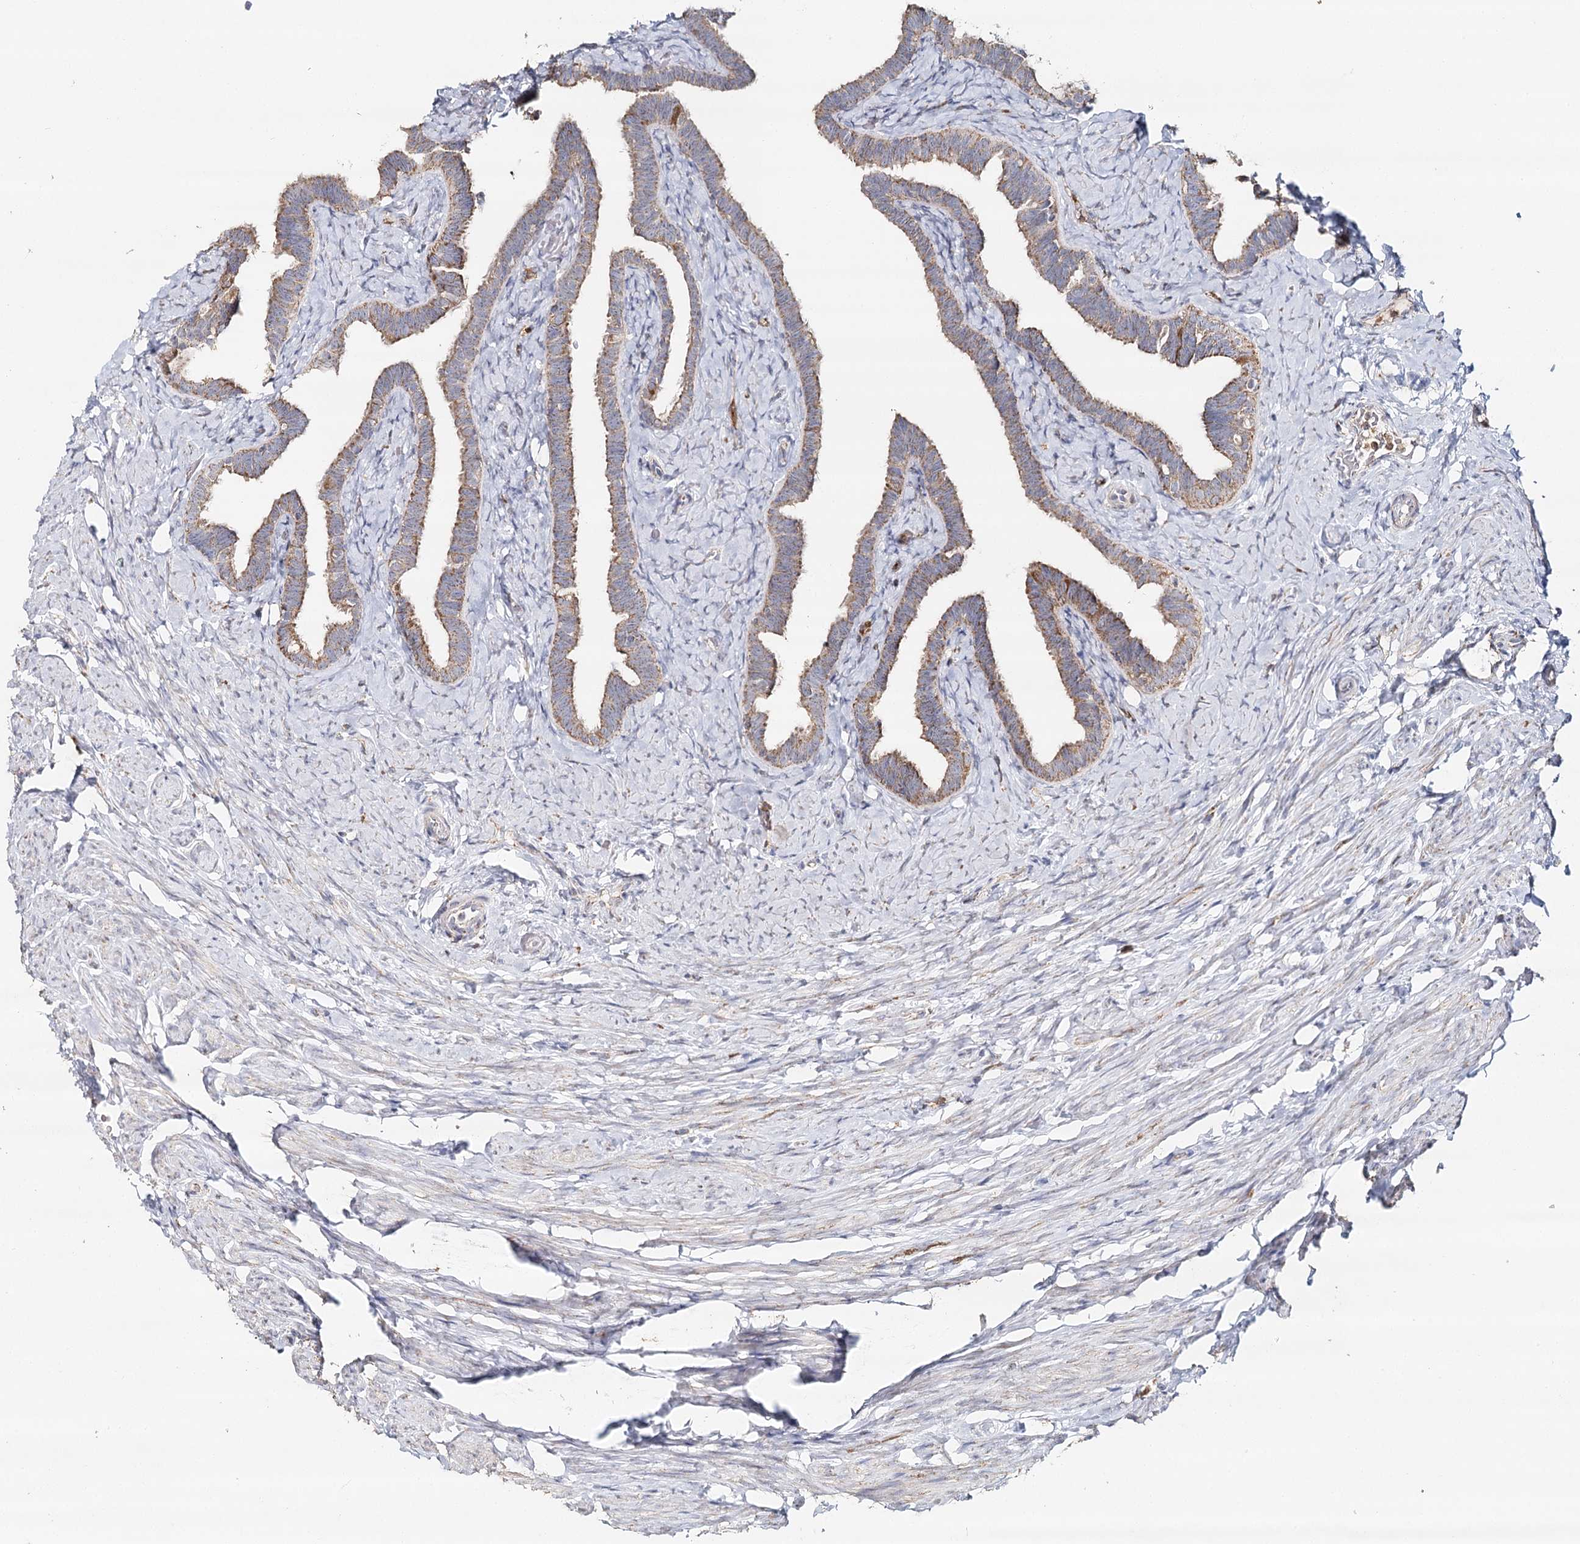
{"staining": {"intensity": "moderate", "quantity": ">75%", "location": "cytoplasmic/membranous"}, "tissue": "fallopian tube", "cell_type": "Glandular cells", "image_type": "normal", "snomed": [{"axis": "morphology", "description": "Normal tissue, NOS"}, {"axis": "topography", "description": "Fallopian tube"}], "caption": "The micrograph exhibits immunohistochemical staining of unremarkable fallopian tube. There is moderate cytoplasmic/membranous expression is appreciated in approximately >75% of glandular cells. Nuclei are stained in blue.", "gene": "MMP25", "patient": {"sex": "female", "age": 39}}